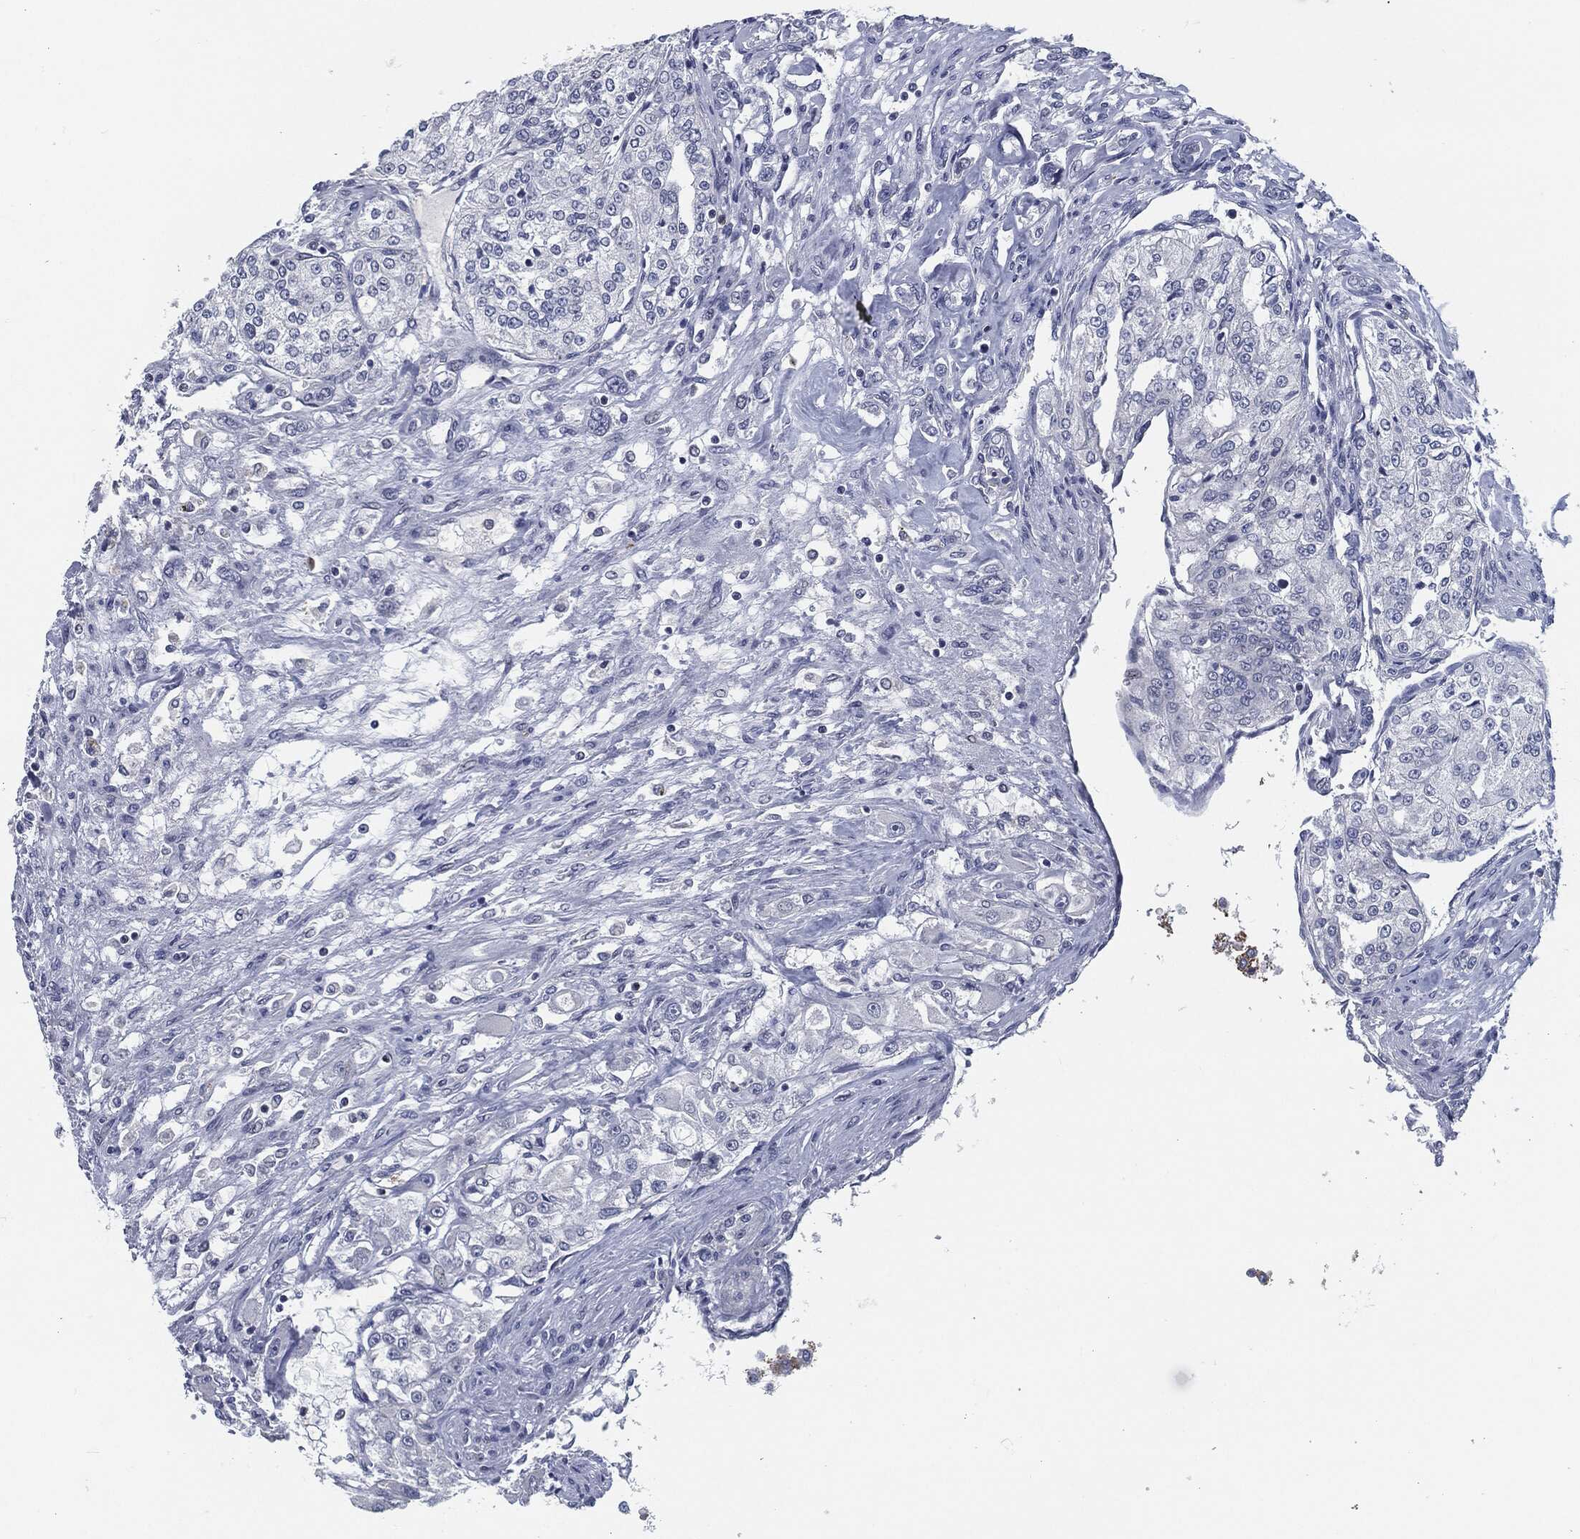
{"staining": {"intensity": "negative", "quantity": "none", "location": "none"}, "tissue": "renal cancer", "cell_type": "Tumor cells", "image_type": "cancer", "snomed": [{"axis": "morphology", "description": "Adenocarcinoma, NOS"}, {"axis": "topography", "description": "Kidney"}], "caption": "Renal cancer was stained to show a protein in brown. There is no significant staining in tumor cells.", "gene": "PROM1", "patient": {"sex": "female", "age": 63}}